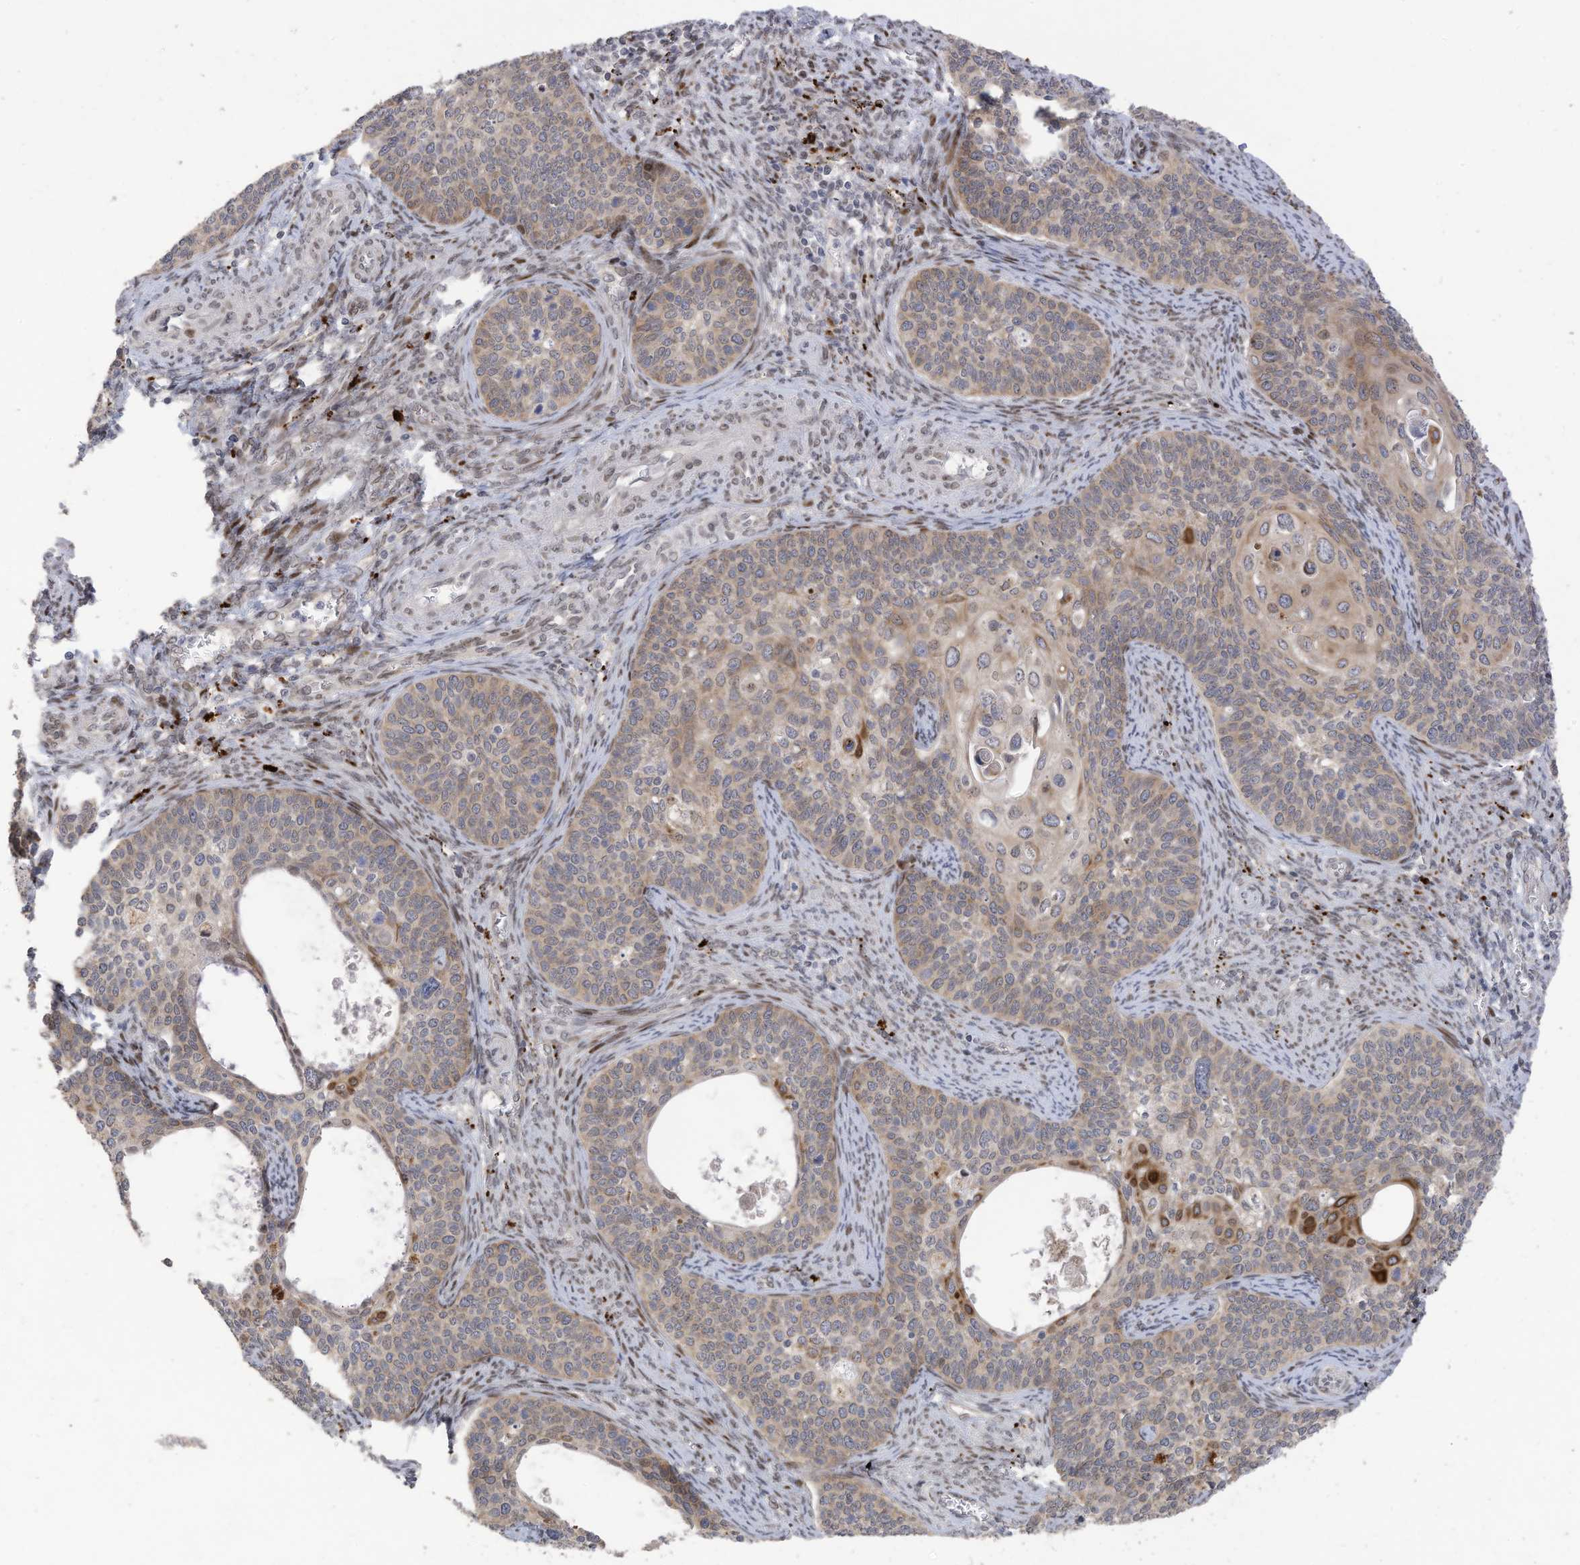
{"staining": {"intensity": "weak", "quantity": "<25%", "location": "cytoplasmic/membranous"}, "tissue": "cervical cancer", "cell_type": "Tumor cells", "image_type": "cancer", "snomed": [{"axis": "morphology", "description": "Squamous cell carcinoma, NOS"}, {"axis": "topography", "description": "Cervix"}], "caption": "Protein analysis of cervical cancer (squamous cell carcinoma) demonstrates no significant expression in tumor cells. The staining is performed using DAB (3,3'-diaminobenzidine) brown chromogen with nuclei counter-stained in using hematoxylin.", "gene": "RABL3", "patient": {"sex": "female", "age": 33}}